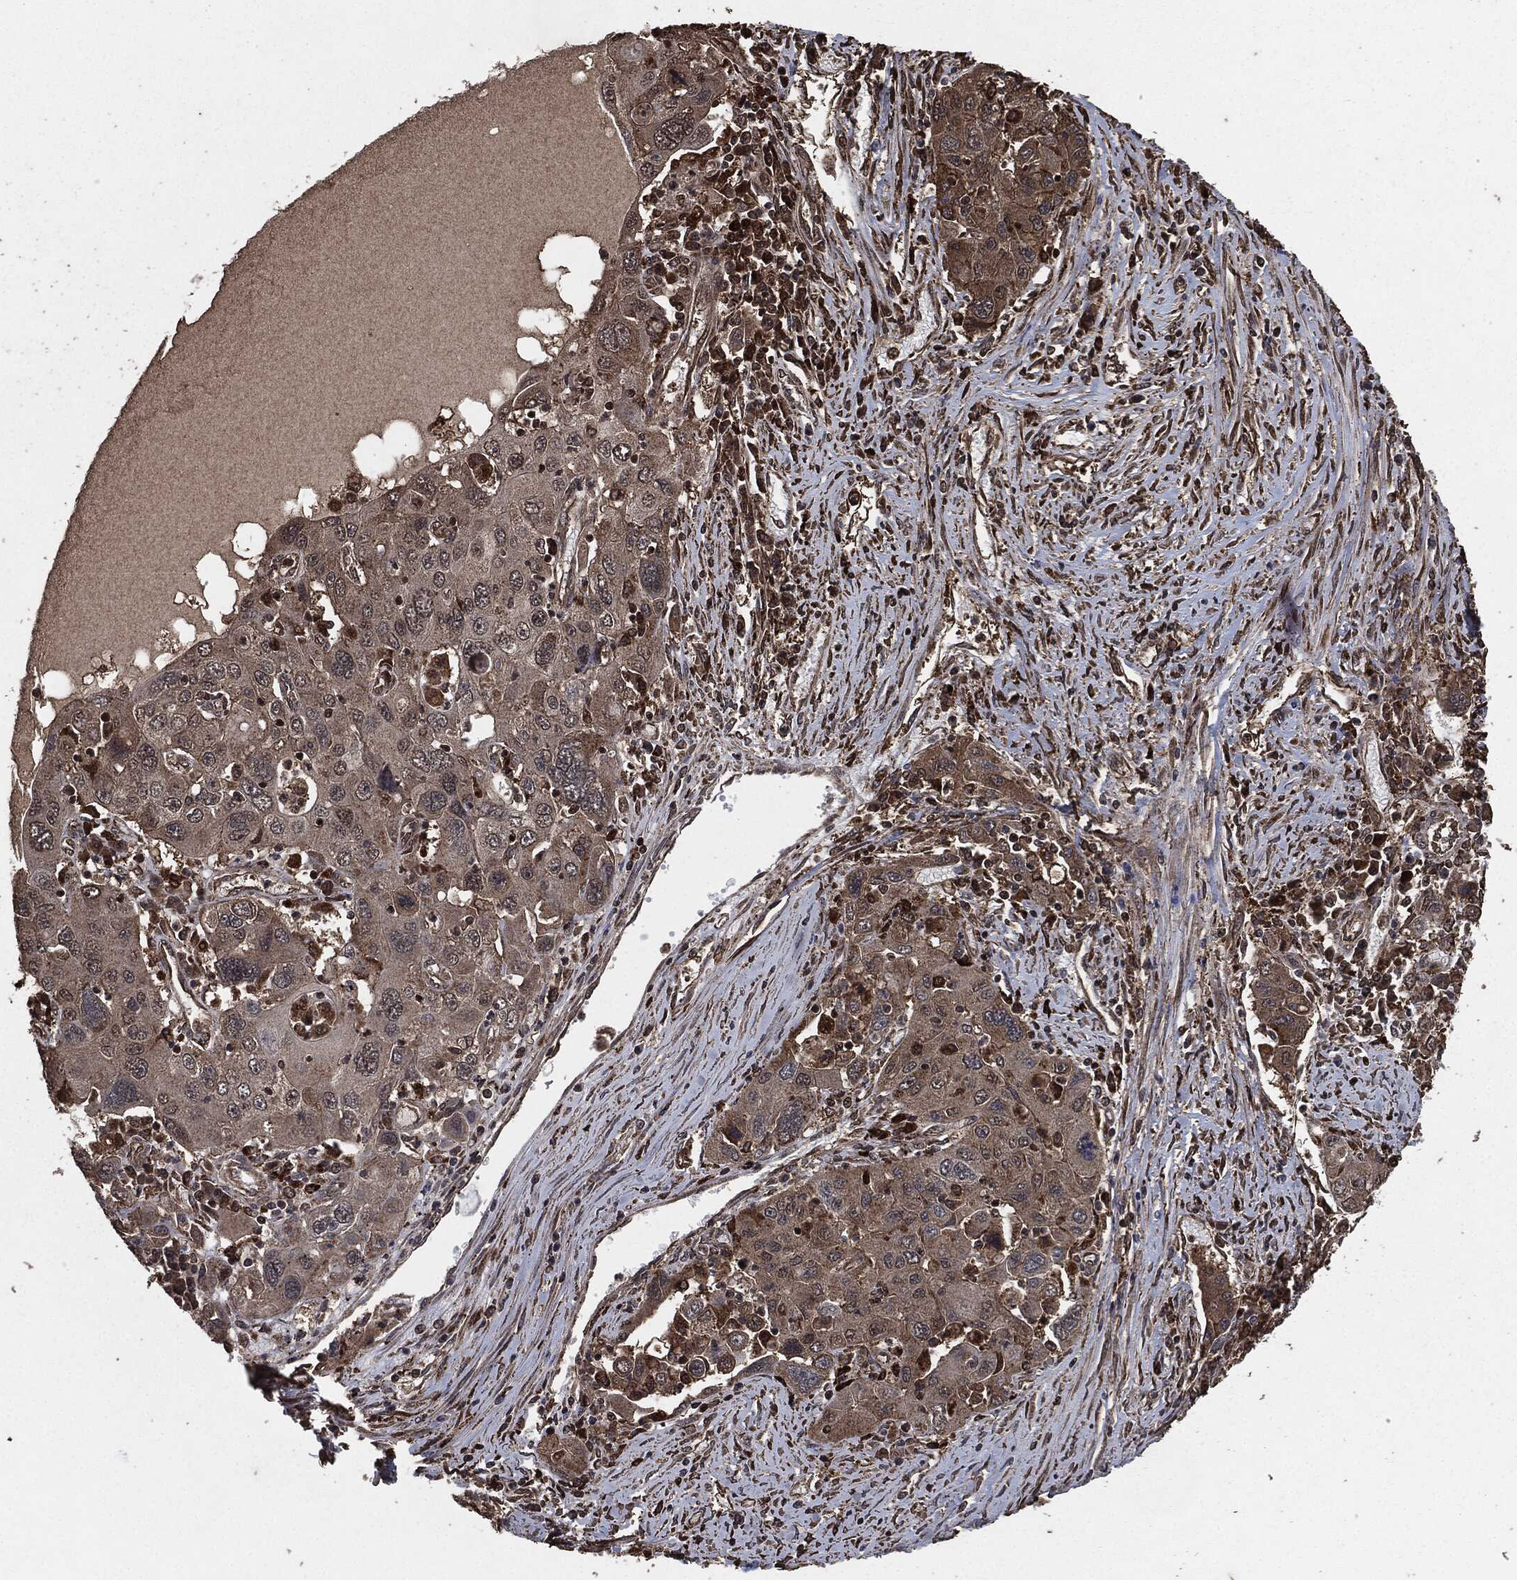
{"staining": {"intensity": "moderate", "quantity": "<25%", "location": "cytoplasmic/membranous"}, "tissue": "stomach cancer", "cell_type": "Tumor cells", "image_type": "cancer", "snomed": [{"axis": "morphology", "description": "Adenocarcinoma, NOS"}, {"axis": "topography", "description": "Stomach"}], "caption": "Protein staining by immunohistochemistry reveals moderate cytoplasmic/membranous expression in approximately <25% of tumor cells in adenocarcinoma (stomach). (DAB IHC, brown staining for protein, blue staining for nuclei).", "gene": "EGFR", "patient": {"sex": "male", "age": 56}}